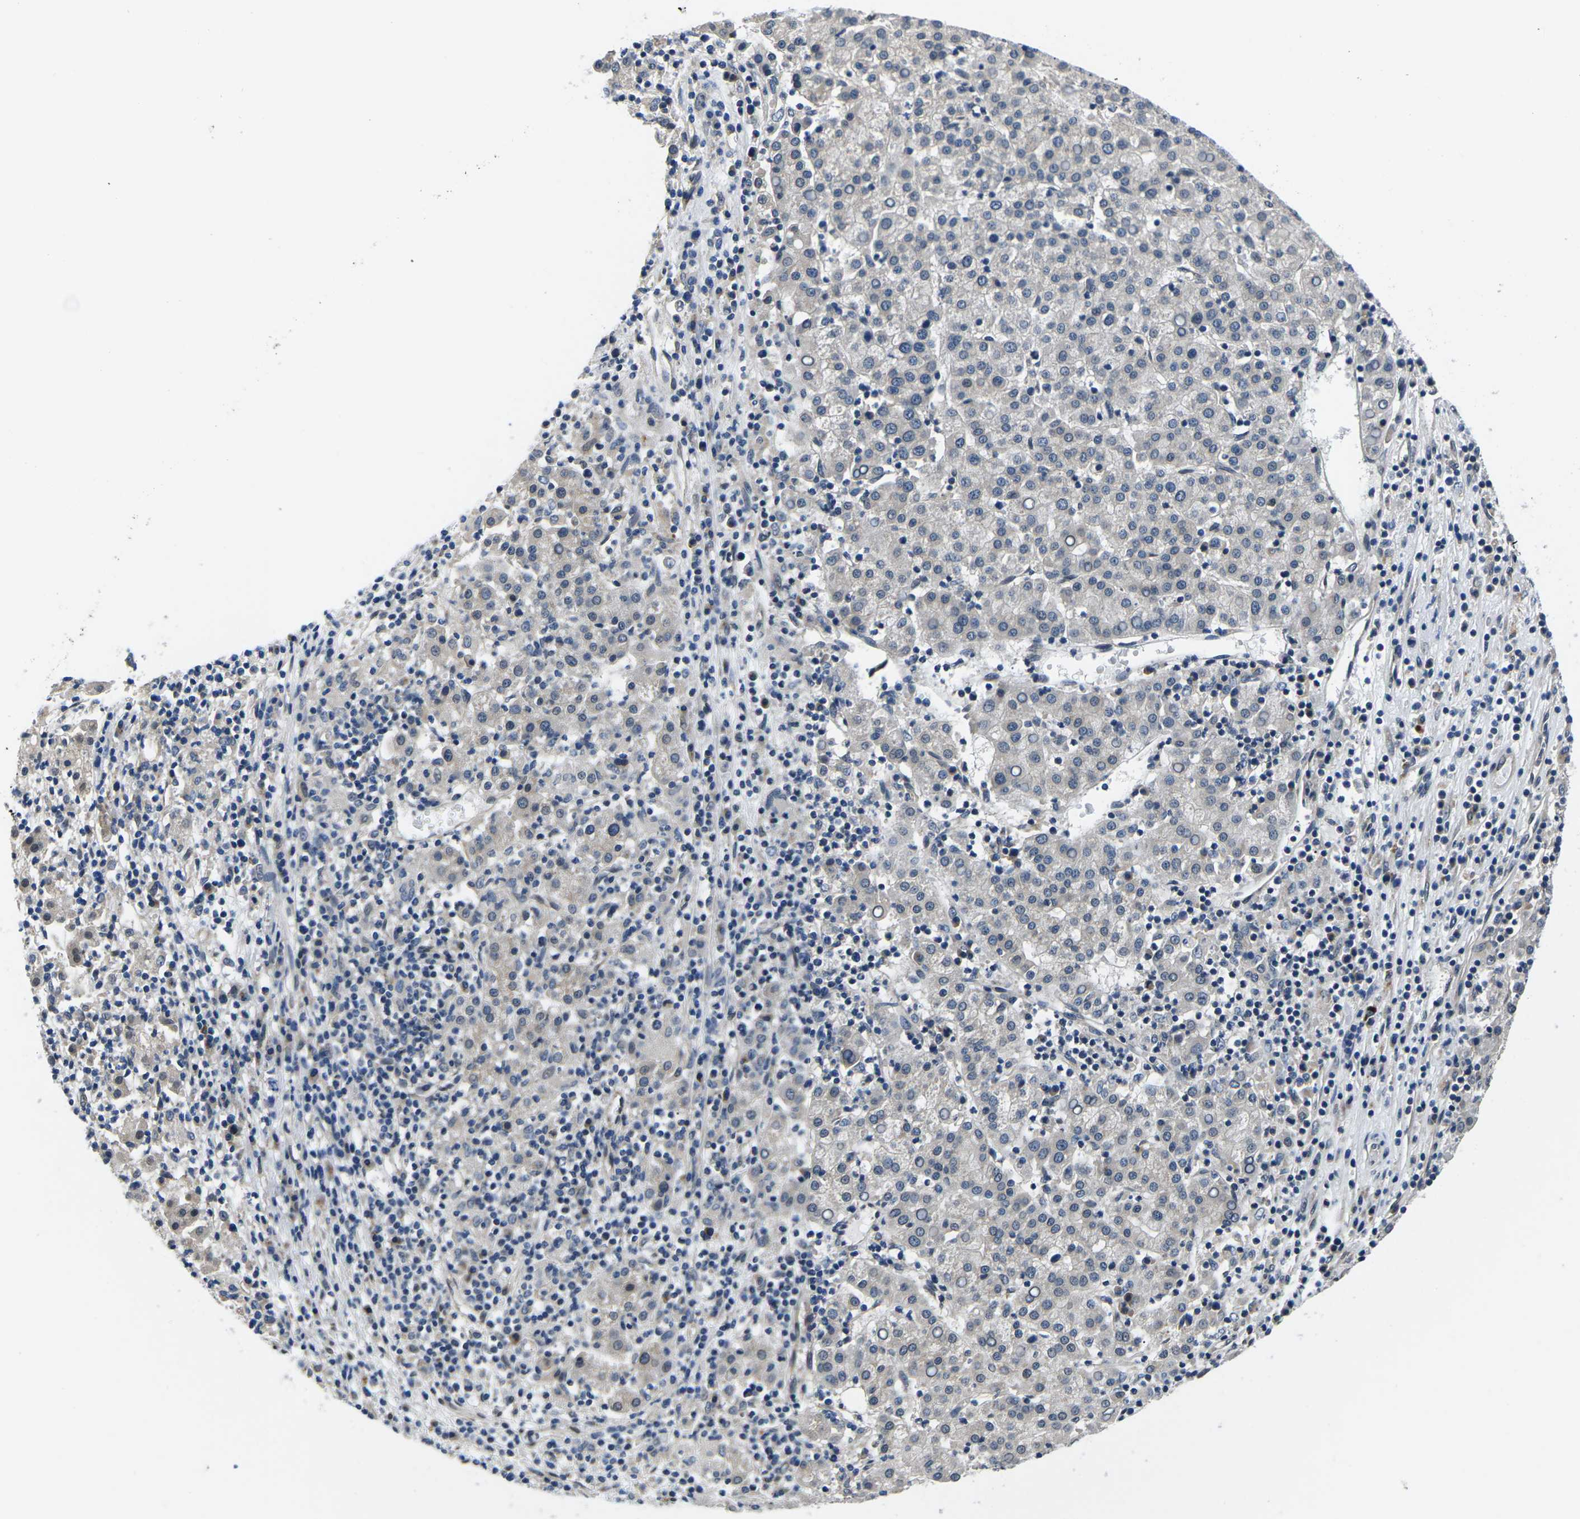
{"staining": {"intensity": "negative", "quantity": "none", "location": "none"}, "tissue": "liver cancer", "cell_type": "Tumor cells", "image_type": "cancer", "snomed": [{"axis": "morphology", "description": "Carcinoma, Hepatocellular, NOS"}, {"axis": "topography", "description": "Liver"}], "caption": "This is an immunohistochemistry micrograph of human liver hepatocellular carcinoma. There is no positivity in tumor cells.", "gene": "SNX10", "patient": {"sex": "female", "age": 58}}